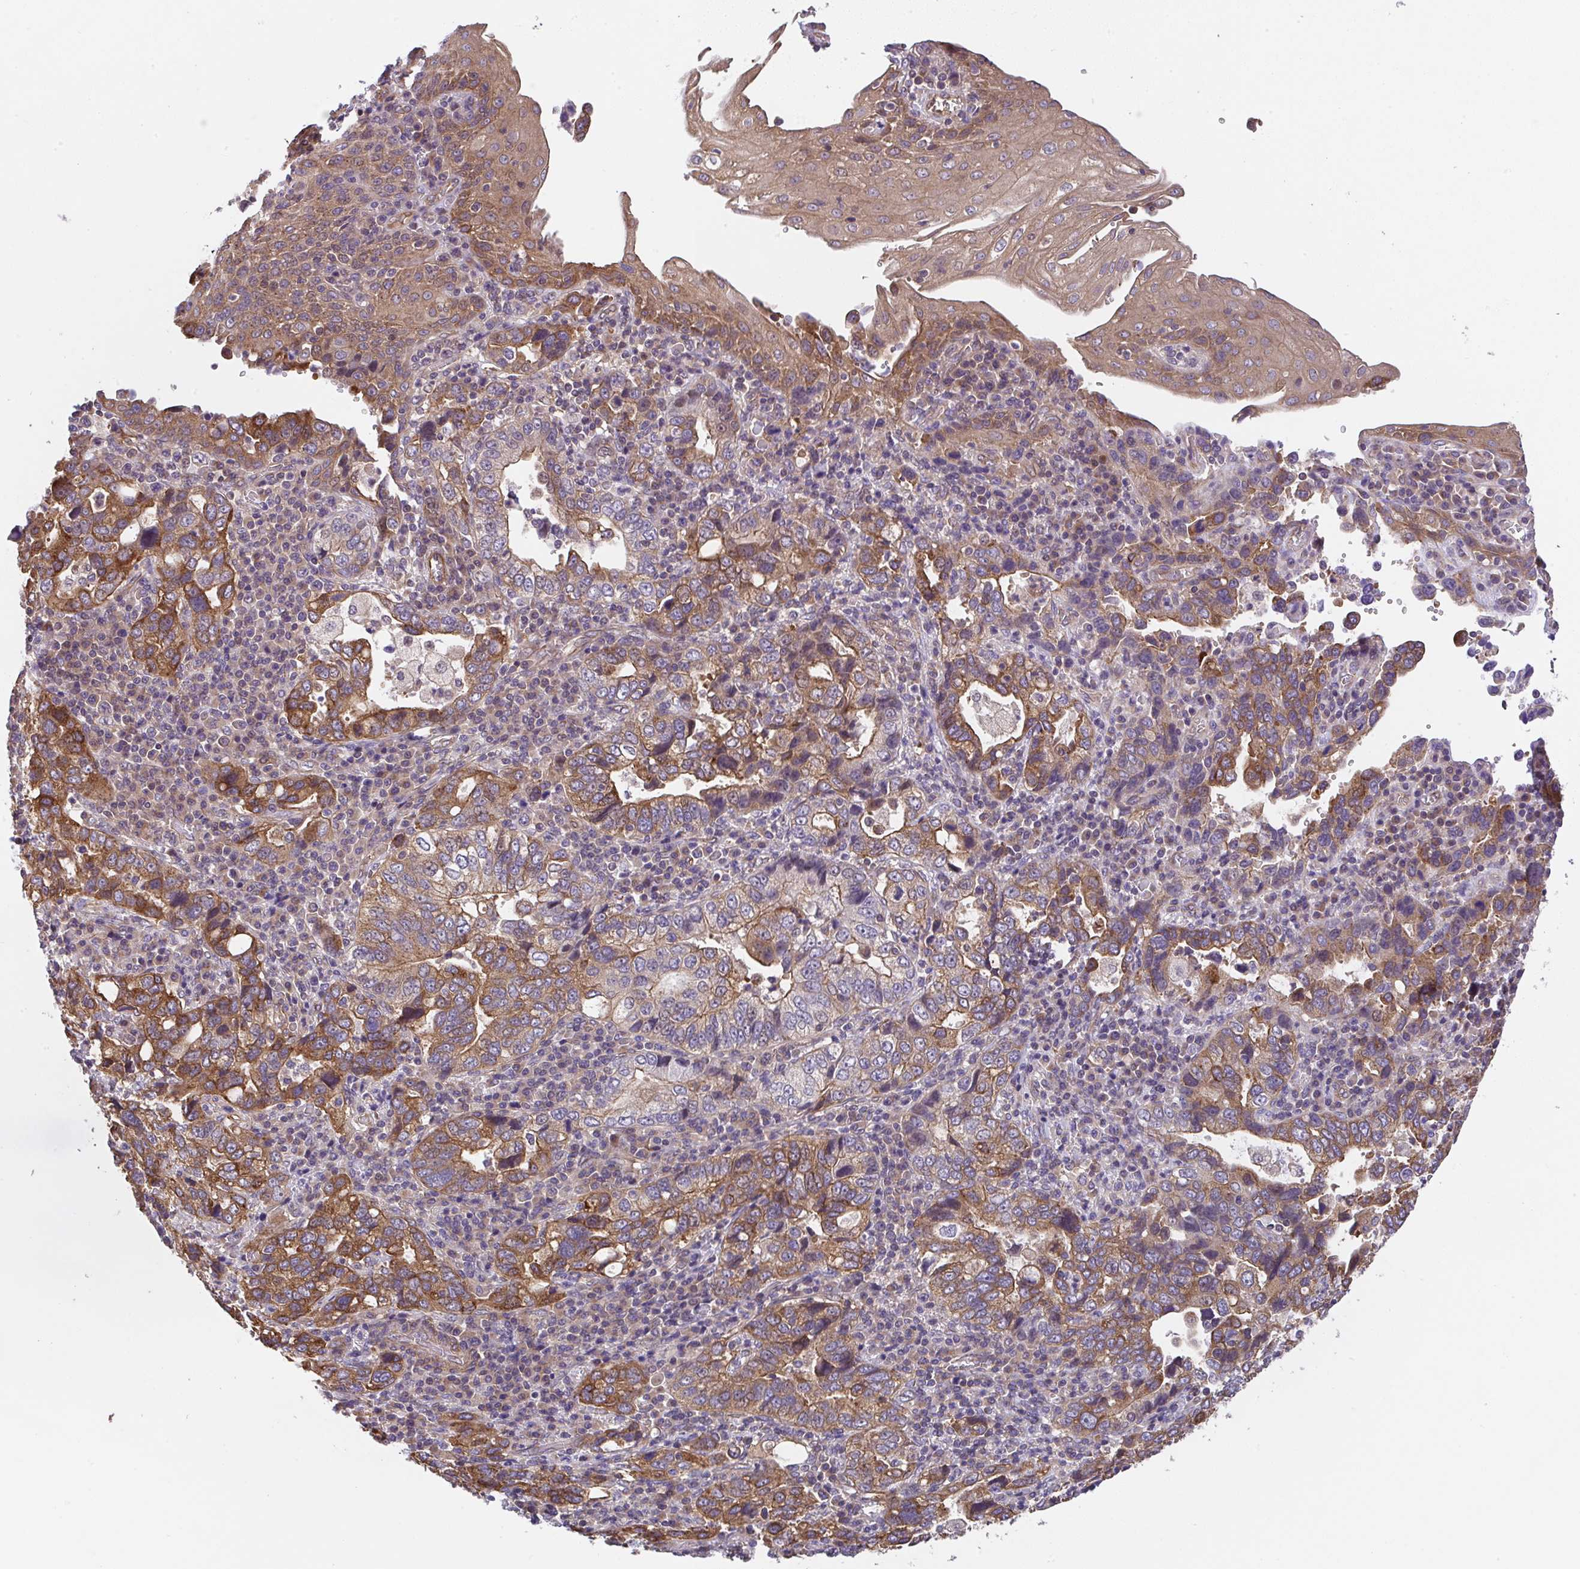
{"staining": {"intensity": "moderate", "quantity": ">75%", "location": "cytoplasmic/membranous"}, "tissue": "stomach cancer", "cell_type": "Tumor cells", "image_type": "cancer", "snomed": [{"axis": "morphology", "description": "Adenocarcinoma, NOS"}, {"axis": "topography", "description": "Stomach, upper"}], "caption": "Immunohistochemical staining of human stomach cancer reveals medium levels of moderate cytoplasmic/membranous protein positivity in approximately >75% of tumor cells. The staining was performed using DAB (3,3'-diaminobenzidine) to visualize the protein expression in brown, while the nuclei were stained in blue with hematoxylin (Magnification: 20x).", "gene": "ZNF696", "patient": {"sex": "female", "age": 81}}